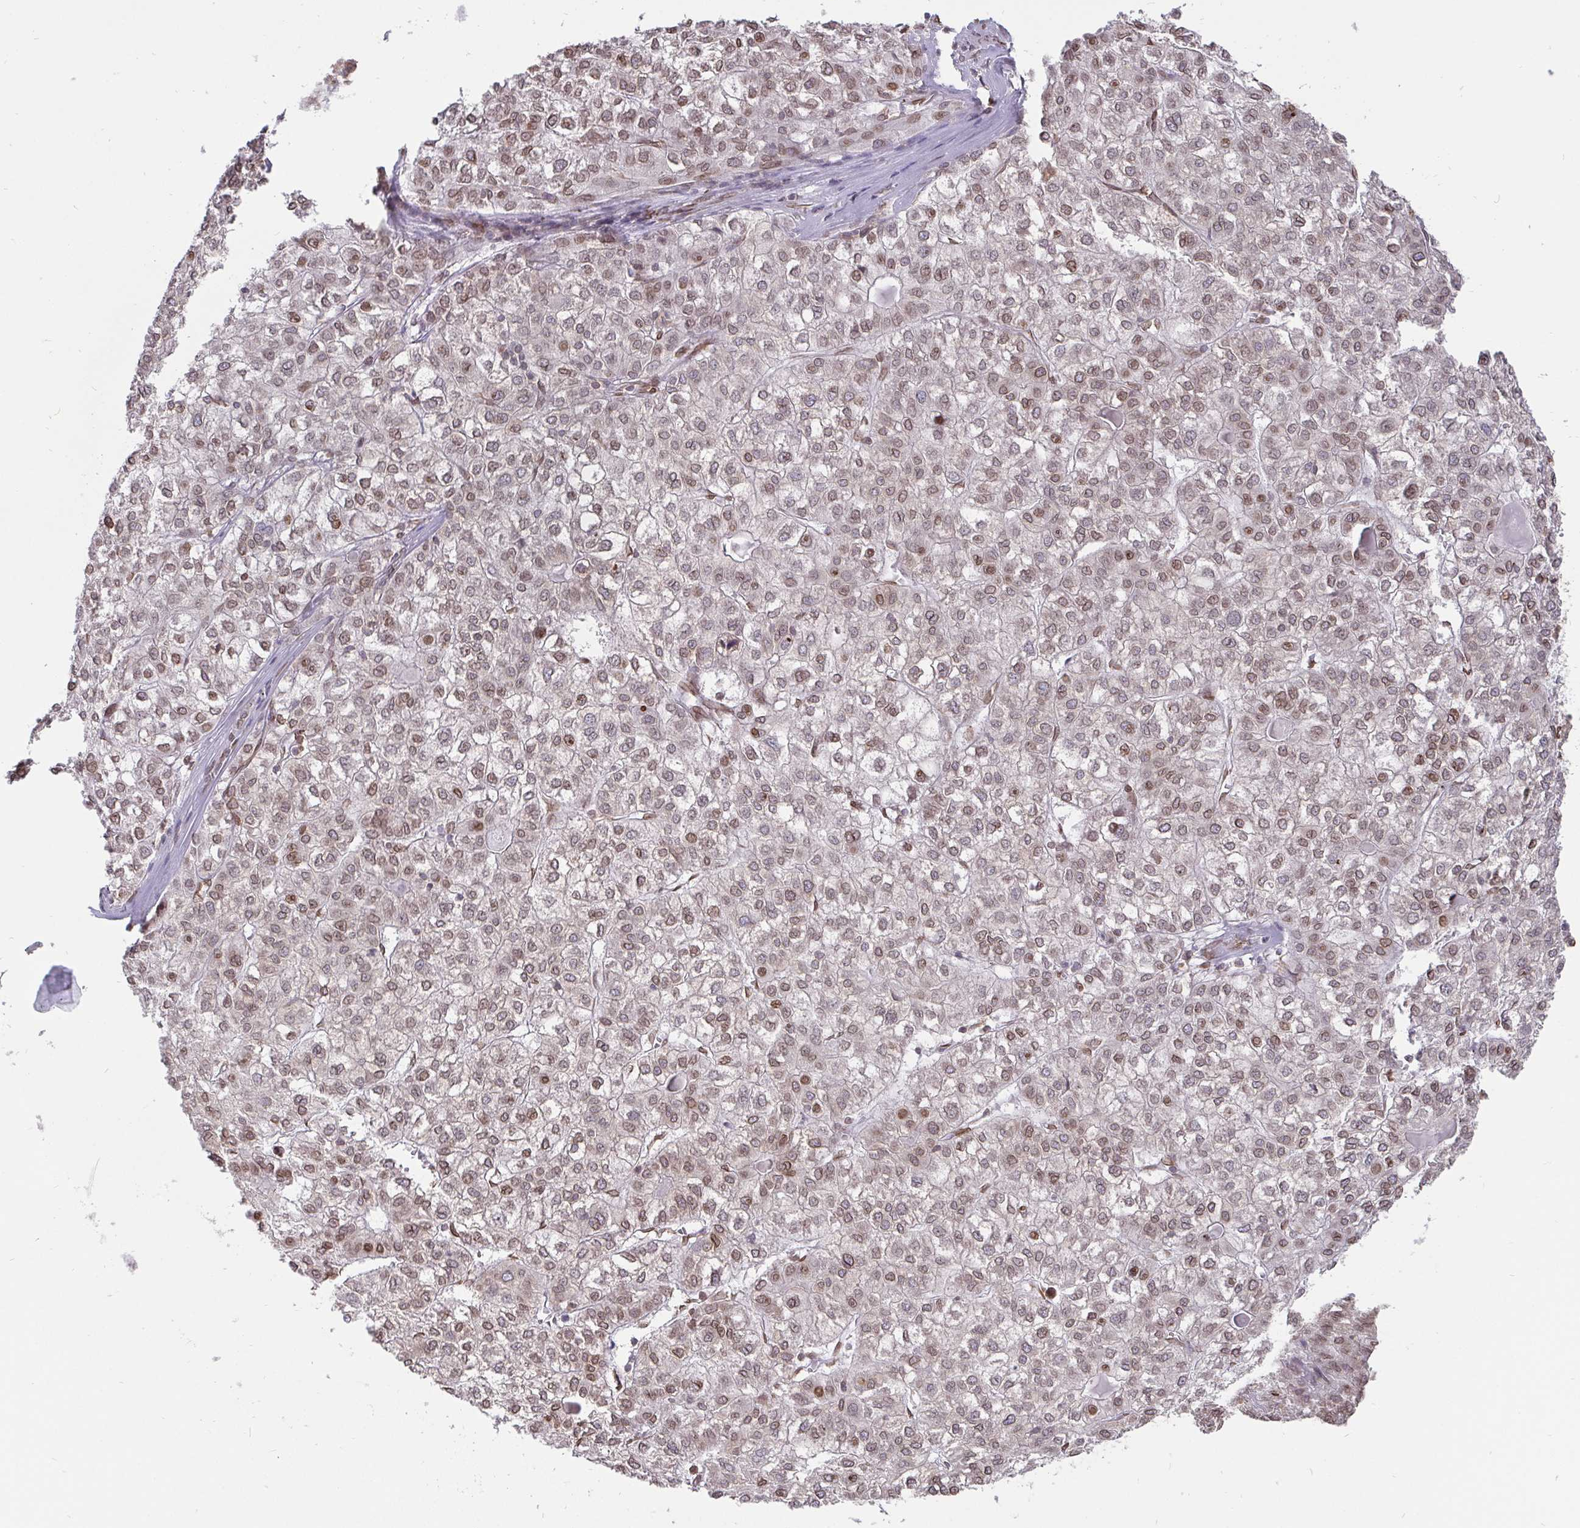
{"staining": {"intensity": "weak", "quantity": "25%-75%", "location": "nuclear"}, "tissue": "liver cancer", "cell_type": "Tumor cells", "image_type": "cancer", "snomed": [{"axis": "morphology", "description": "Carcinoma, Hepatocellular, NOS"}, {"axis": "topography", "description": "Liver"}], "caption": "A low amount of weak nuclear expression is appreciated in about 25%-75% of tumor cells in liver hepatocellular carcinoma tissue.", "gene": "EMD", "patient": {"sex": "female", "age": 43}}